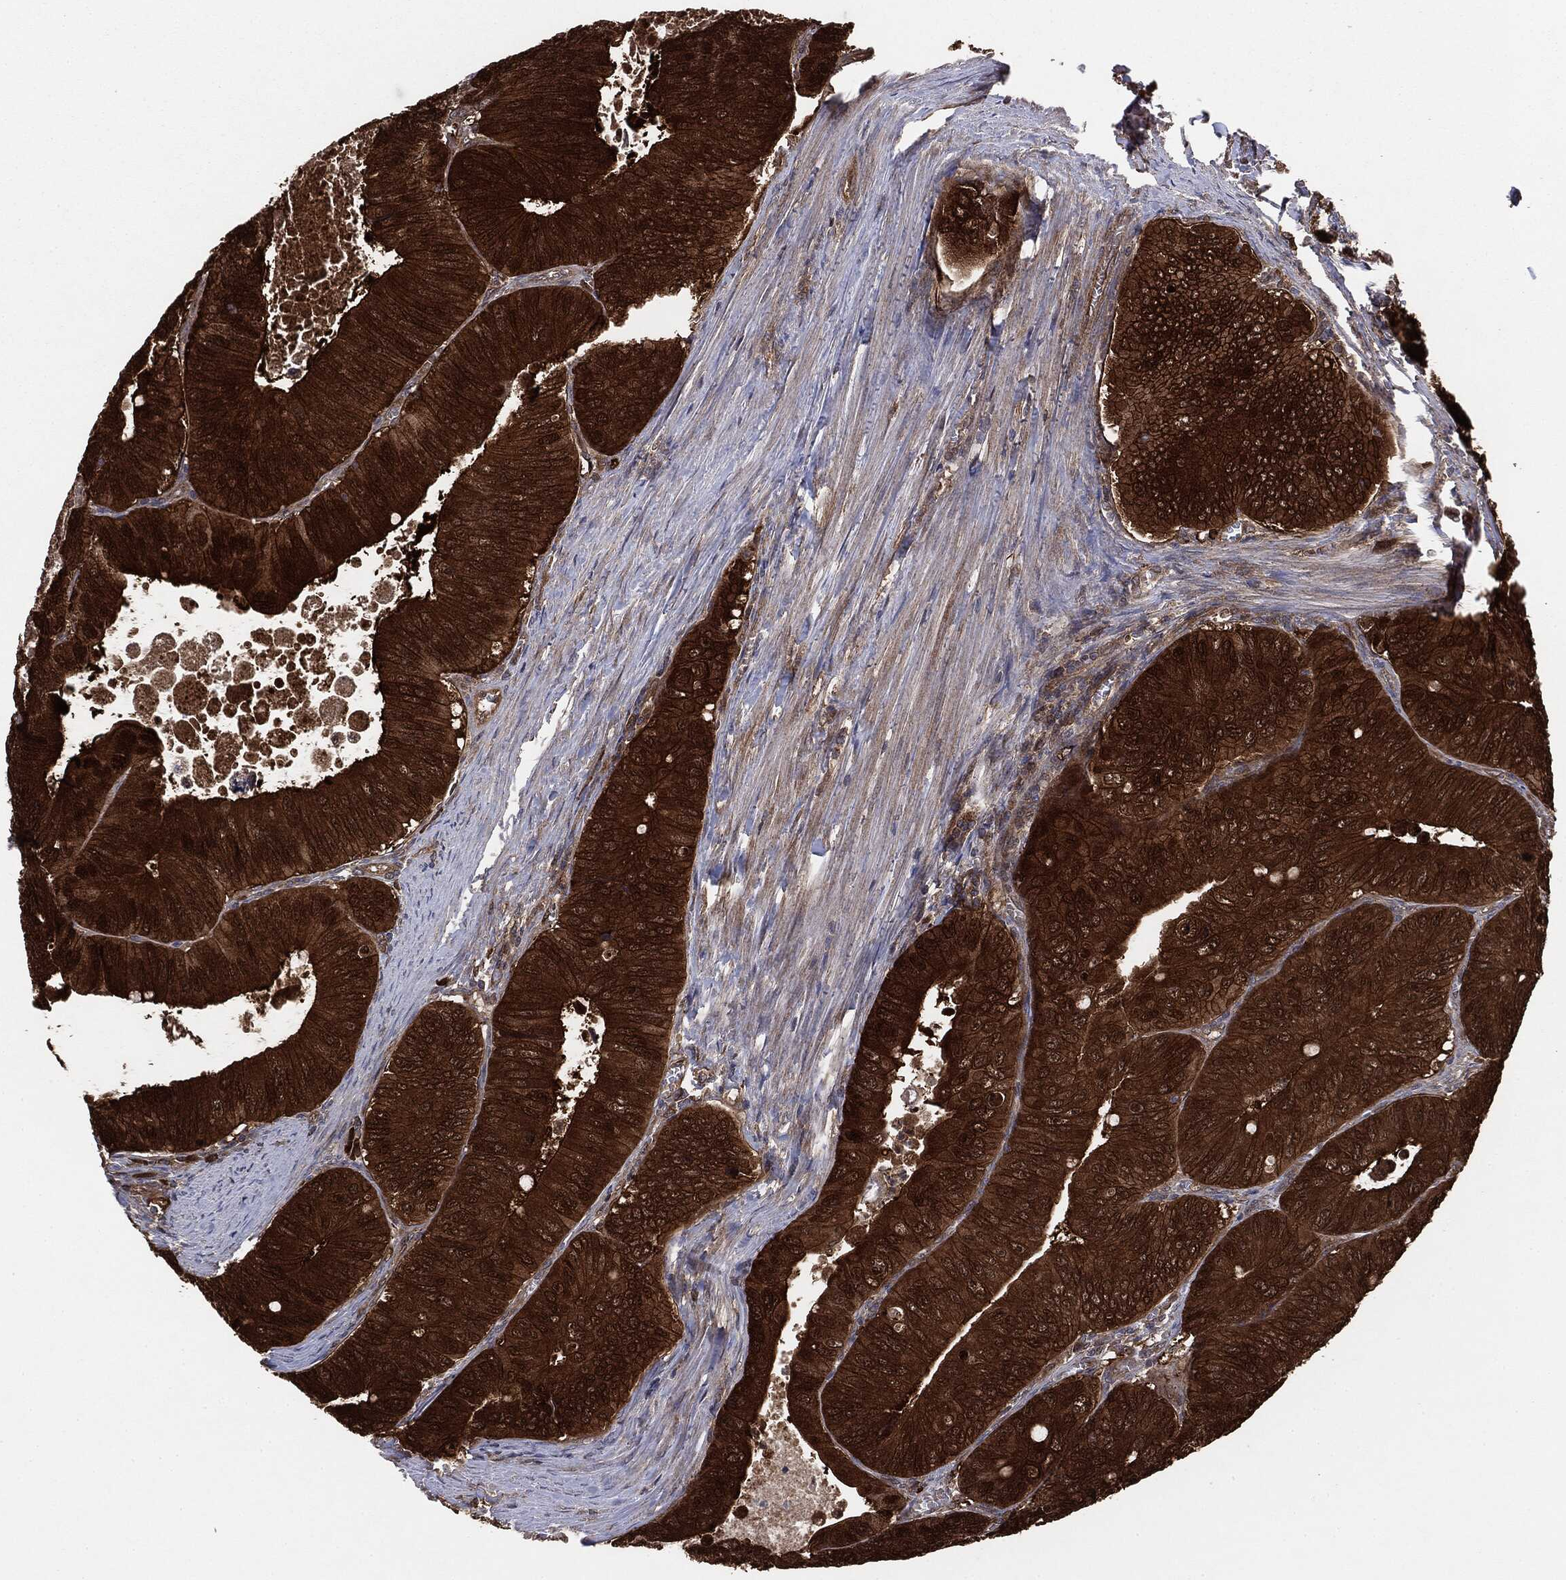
{"staining": {"intensity": "strong", "quantity": ">75%", "location": "cytoplasmic/membranous"}, "tissue": "colorectal cancer", "cell_type": "Tumor cells", "image_type": "cancer", "snomed": [{"axis": "morphology", "description": "Adenocarcinoma, NOS"}, {"axis": "topography", "description": "Colon"}], "caption": "Protein expression analysis of colorectal cancer (adenocarcinoma) reveals strong cytoplasmic/membranous positivity in about >75% of tumor cells.", "gene": "NME1", "patient": {"sex": "female", "age": 84}}